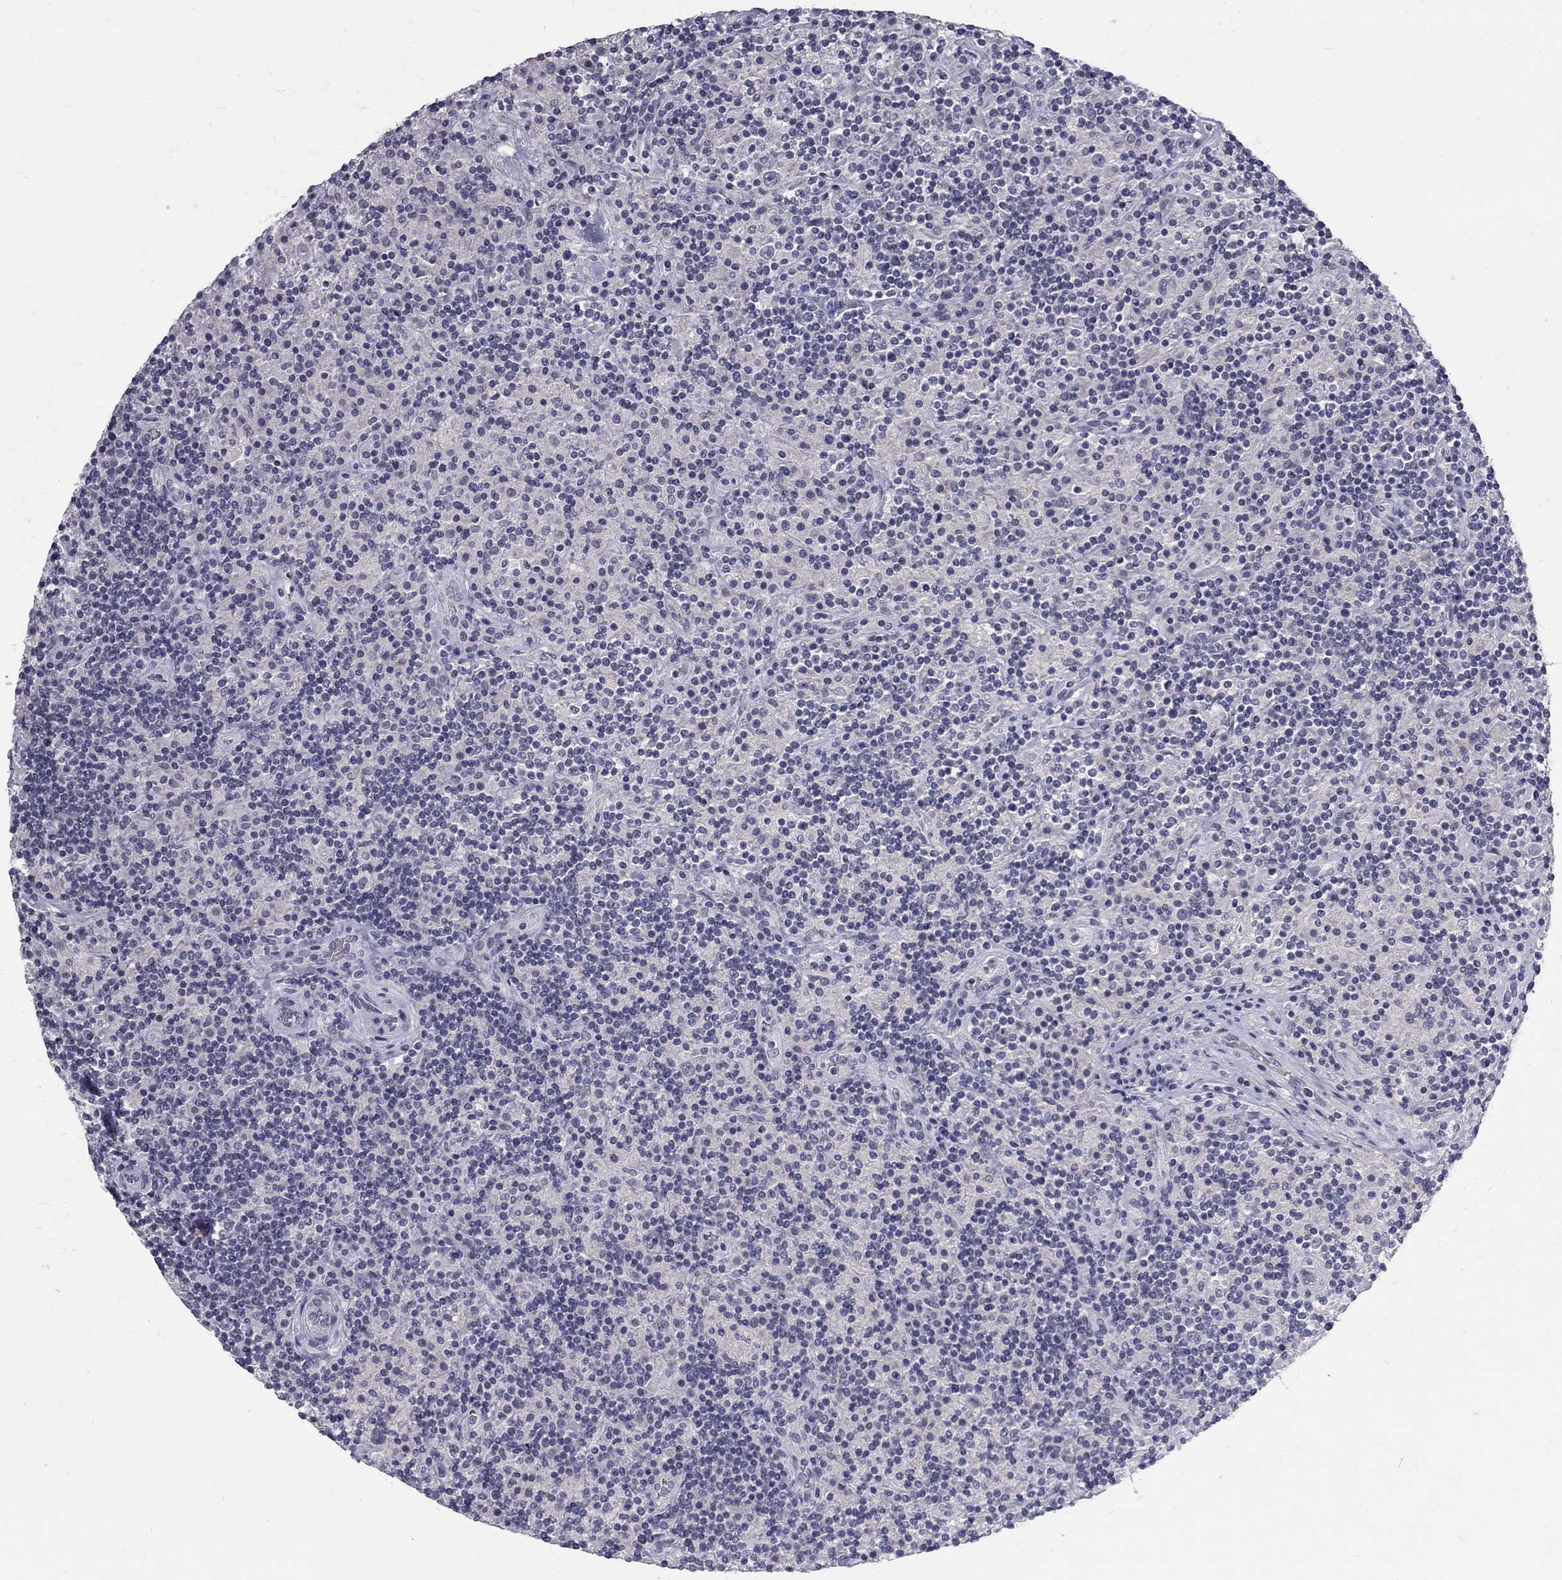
{"staining": {"intensity": "negative", "quantity": "none", "location": "none"}, "tissue": "lymphoma", "cell_type": "Tumor cells", "image_type": "cancer", "snomed": [{"axis": "morphology", "description": "Hodgkin's disease, NOS"}, {"axis": "topography", "description": "Lymph node"}], "caption": "Tumor cells show no significant protein positivity in Hodgkin's disease. (DAB immunohistochemistry (IHC), high magnification).", "gene": "NOS1", "patient": {"sex": "male", "age": 70}}